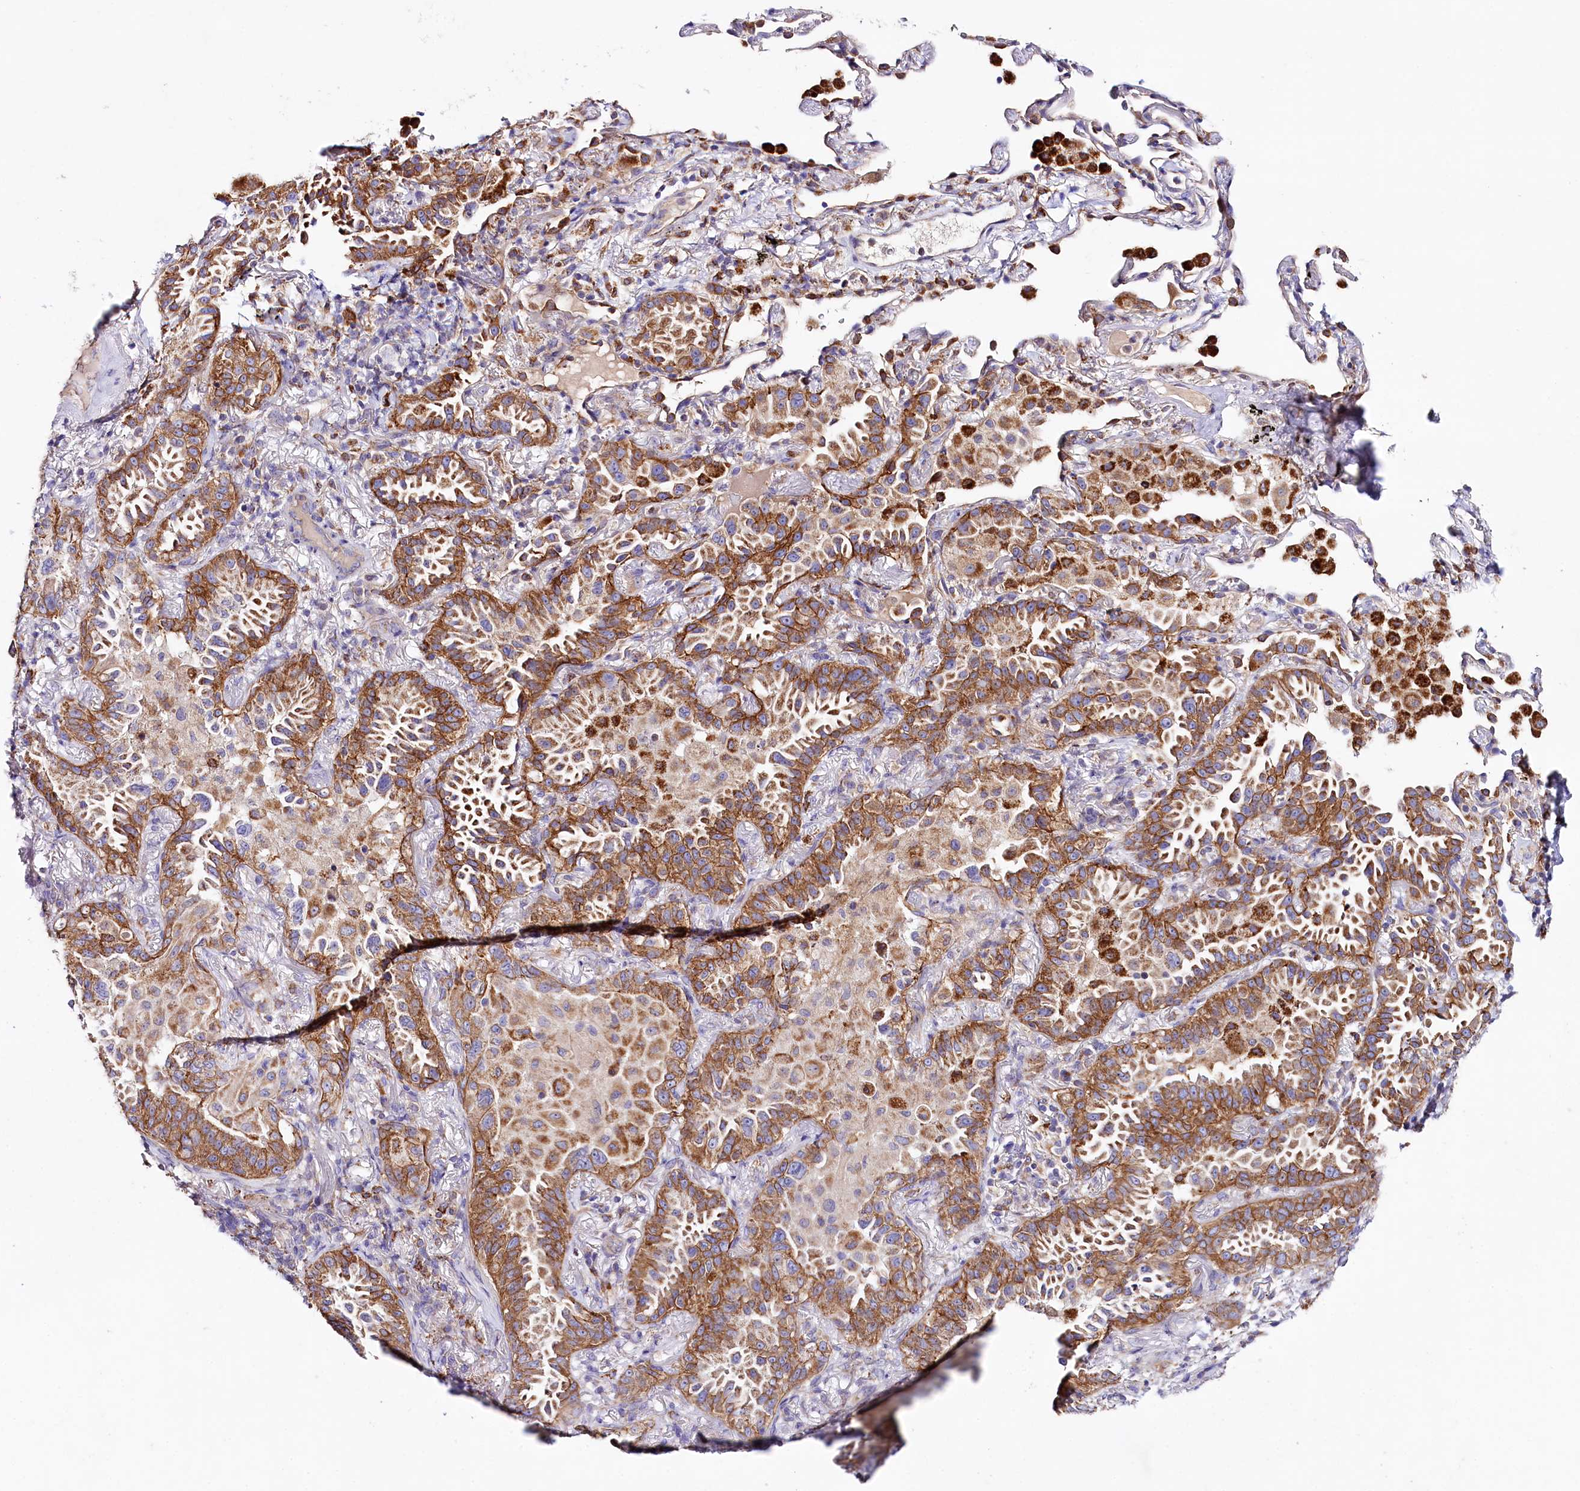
{"staining": {"intensity": "strong", "quantity": ">75%", "location": "cytoplasmic/membranous"}, "tissue": "lung cancer", "cell_type": "Tumor cells", "image_type": "cancer", "snomed": [{"axis": "morphology", "description": "Adenocarcinoma, NOS"}, {"axis": "topography", "description": "Lung"}], "caption": "Protein staining demonstrates strong cytoplasmic/membranous staining in approximately >75% of tumor cells in lung cancer (adenocarcinoma).", "gene": "SACM1L", "patient": {"sex": "female", "age": 69}}